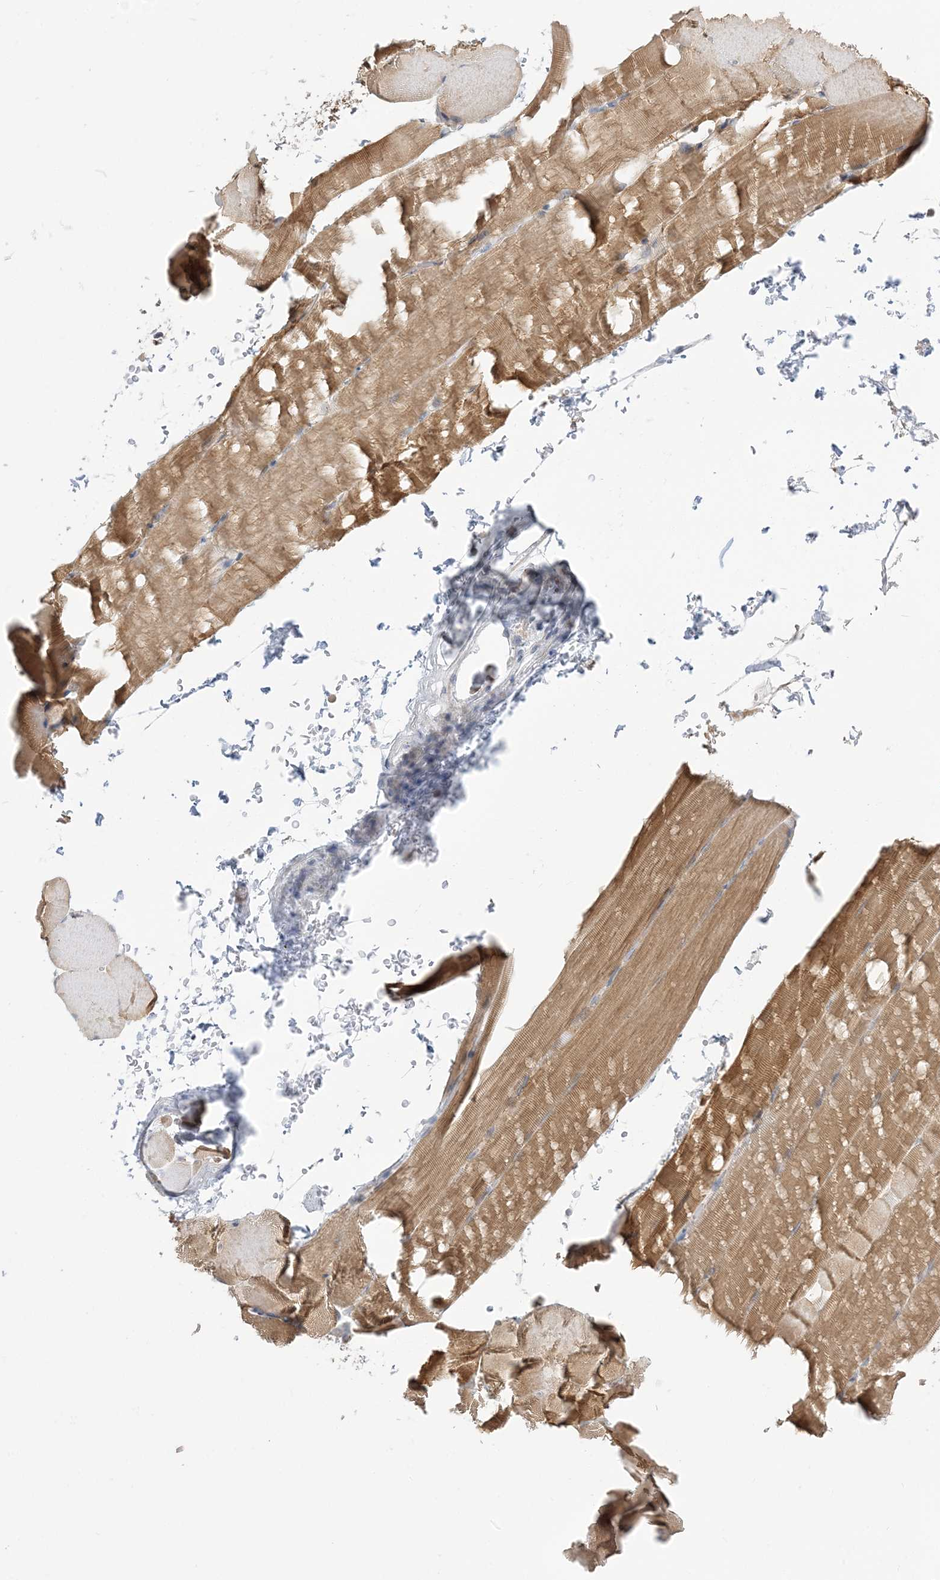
{"staining": {"intensity": "moderate", "quantity": "25%-75%", "location": "cytoplasmic/membranous"}, "tissue": "skeletal muscle", "cell_type": "Myocytes", "image_type": "normal", "snomed": [{"axis": "morphology", "description": "Normal tissue, NOS"}, {"axis": "topography", "description": "Skeletal muscle"}, {"axis": "topography", "description": "Parathyroid gland"}], "caption": "A medium amount of moderate cytoplasmic/membranous expression is appreciated in approximately 25%-75% of myocytes in unremarkable skeletal muscle.", "gene": "THADA", "patient": {"sex": "female", "age": 37}}